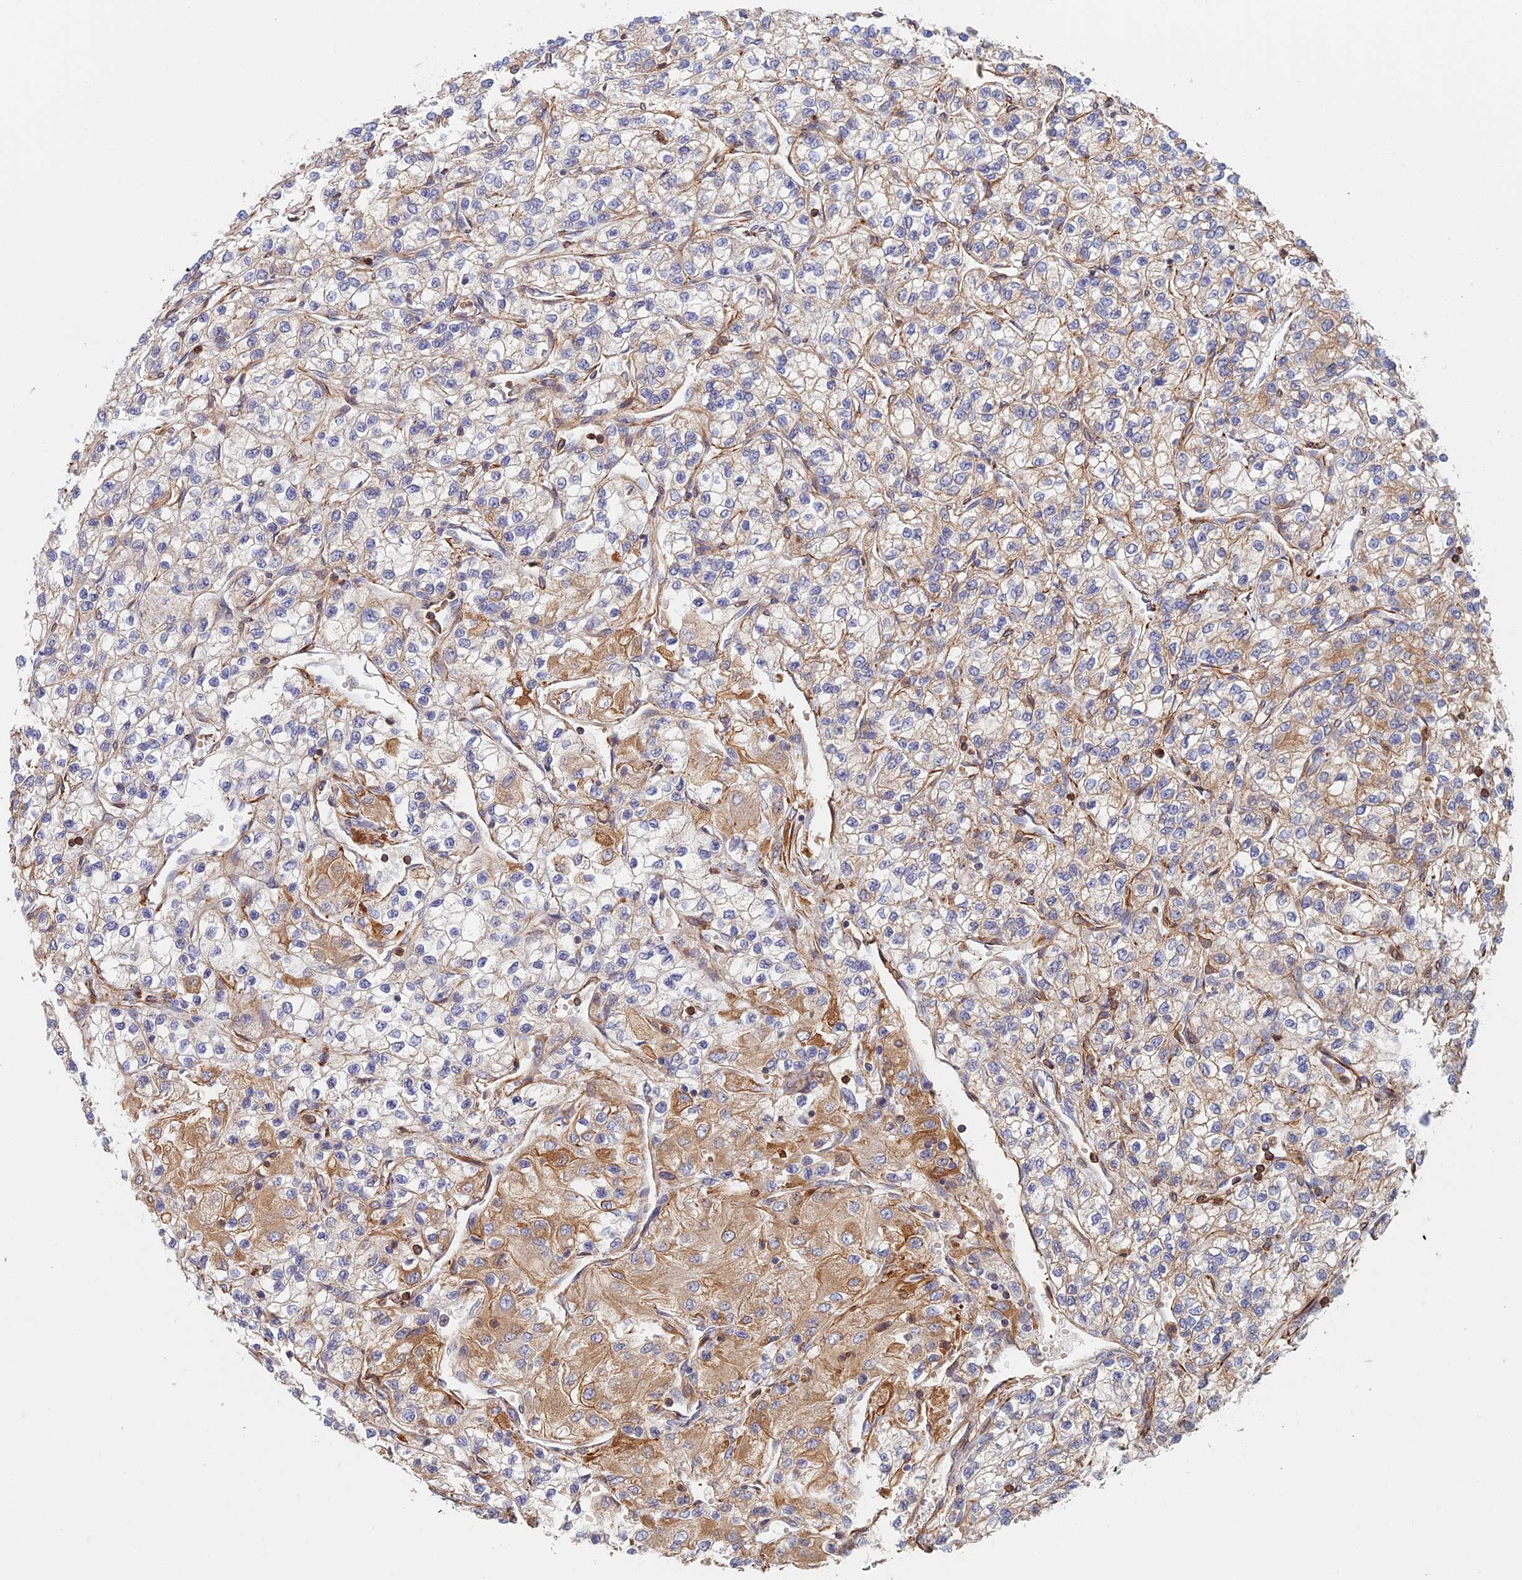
{"staining": {"intensity": "moderate", "quantity": "25%-75%", "location": "cytoplasmic/membranous"}, "tissue": "renal cancer", "cell_type": "Tumor cells", "image_type": "cancer", "snomed": [{"axis": "morphology", "description": "Adenocarcinoma, NOS"}, {"axis": "topography", "description": "Kidney"}], "caption": "Tumor cells reveal medium levels of moderate cytoplasmic/membranous expression in about 25%-75% of cells in renal cancer (adenocarcinoma).", "gene": "PAK4", "patient": {"sex": "male", "age": 80}}